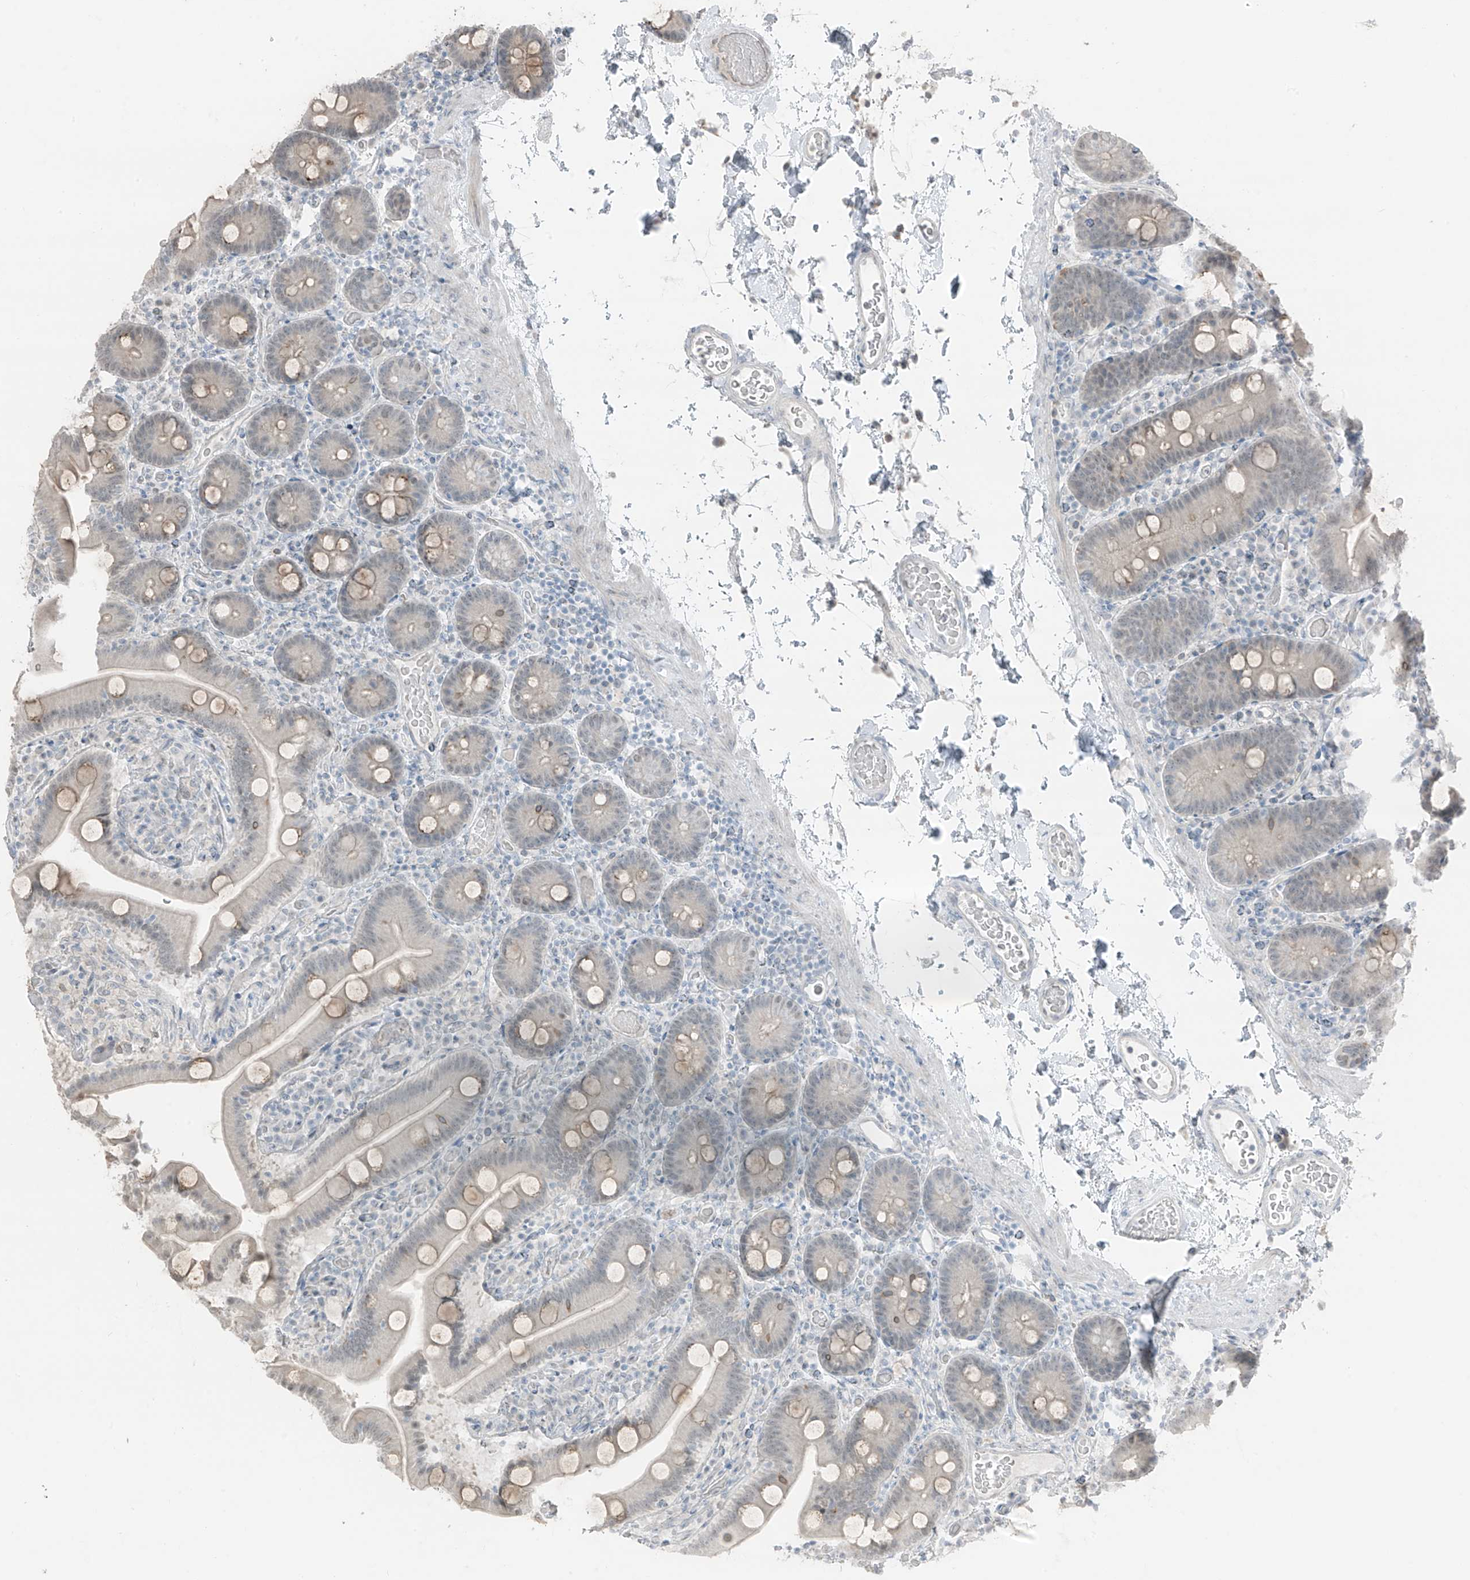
{"staining": {"intensity": "moderate", "quantity": "<25%", "location": "cytoplasmic/membranous"}, "tissue": "duodenum", "cell_type": "Glandular cells", "image_type": "normal", "snomed": [{"axis": "morphology", "description": "Normal tissue, NOS"}, {"axis": "topography", "description": "Duodenum"}], "caption": "Immunohistochemistry (IHC) micrograph of normal human duodenum stained for a protein (brown), which shows low levels of moderate cytoplasmic/membranous expression in about <25% of glandular cells.", "gene": "PRDM6", "patient": {"sex": "male", "age": 55}}